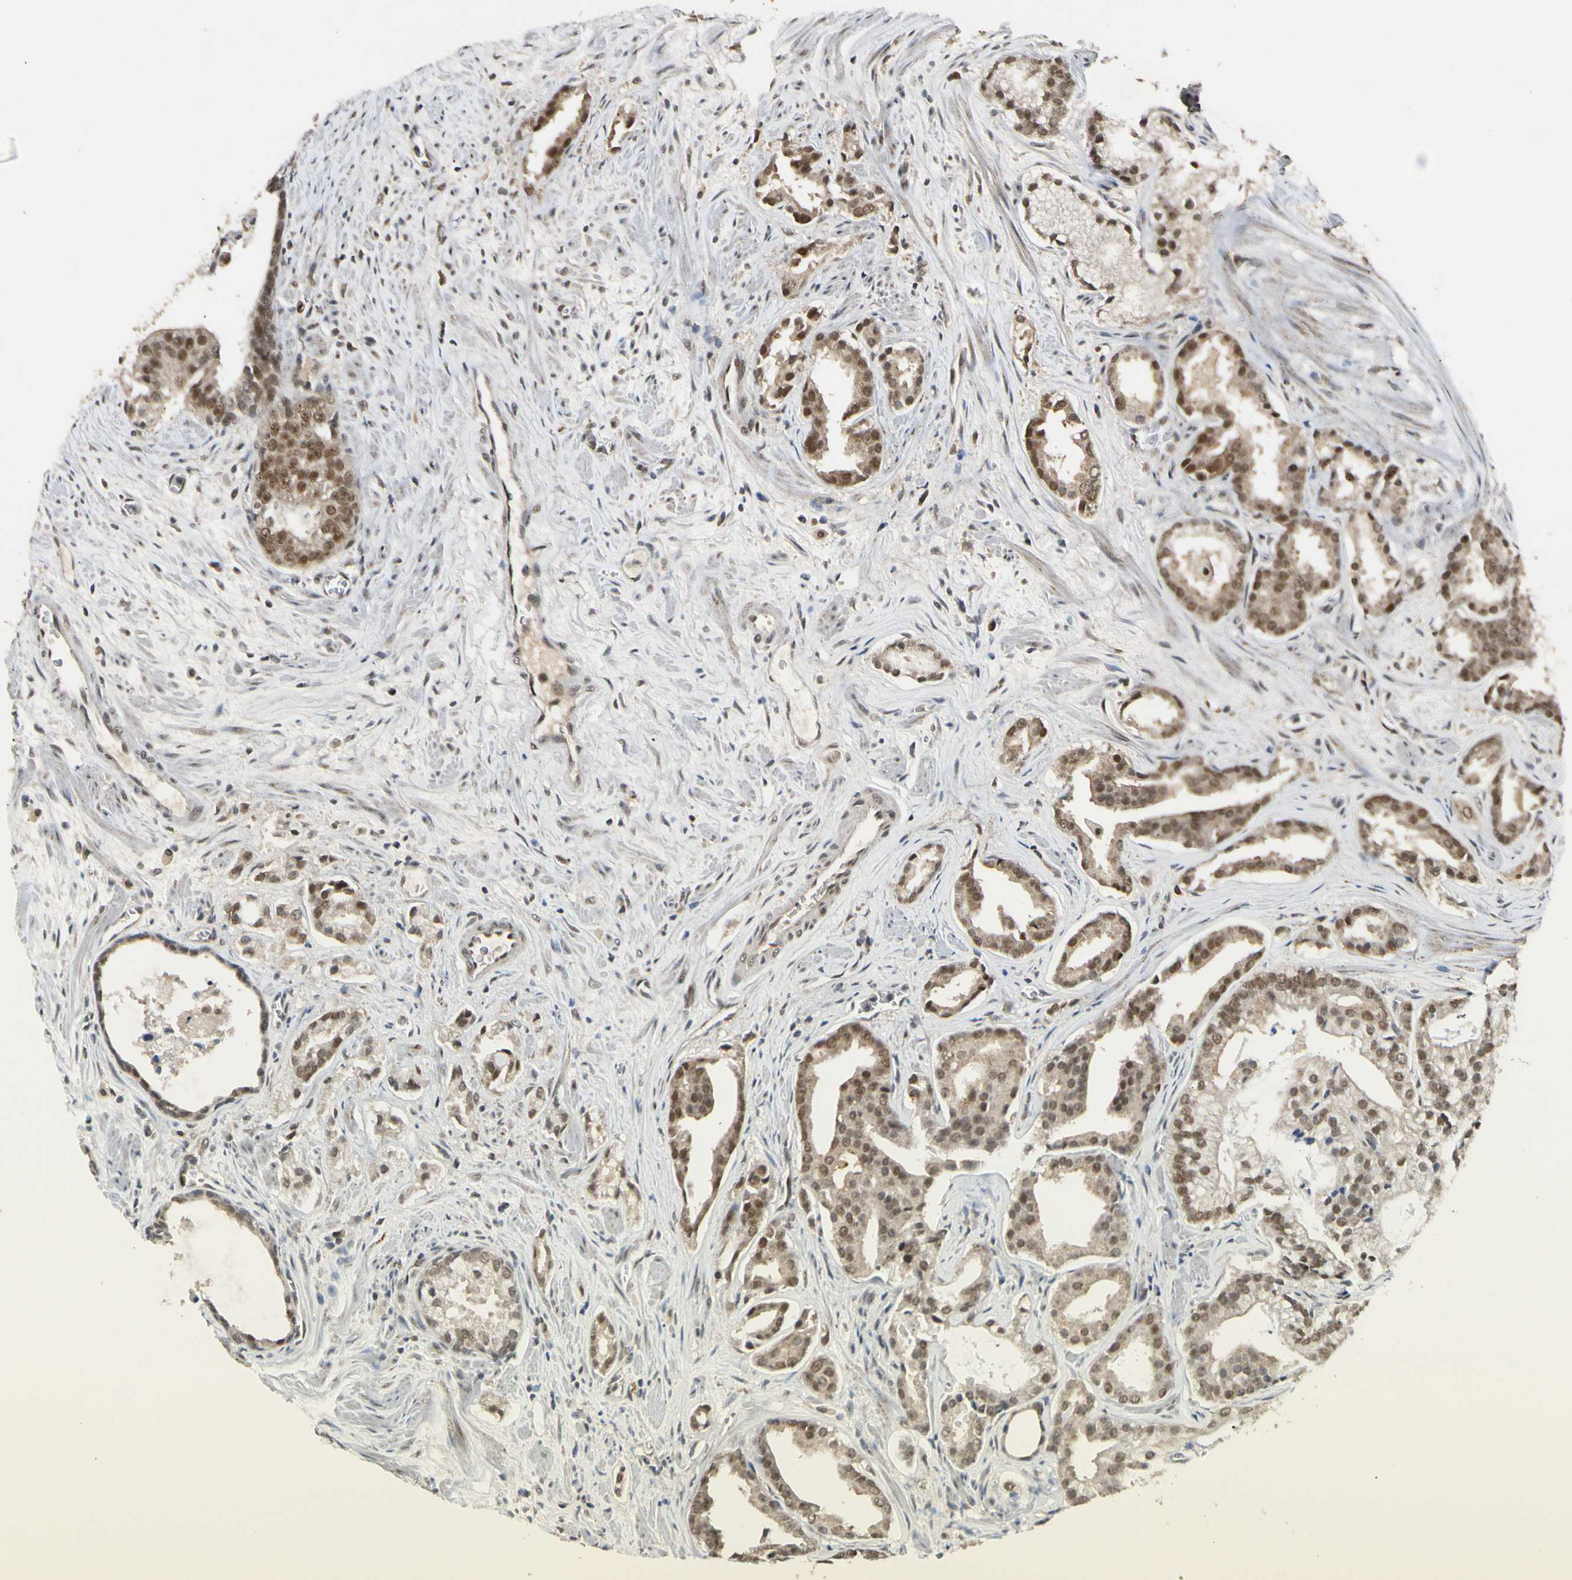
{"staining": {"intensity": "moderate", "quantity": ">75%", "location": "cytoplasmic/membranous,nuclear"}, "tissue": "prostate cancer", "cell_type": "Tumor cells", "image_type": "cancer", "snomed": [{"axis": "morphology", "description": "Adenocarcinoma, High grade"}, {"axis": "topography", "description": "Prostate"}], "caption": "High-magnification brightfield microscopy of adenocarcinoma (high-grade) (prostate) stained with DAB (brown) and counterstained with hematoxylin (blue). tumor cells exhibit moderate cytoplasmic/membranous and nuclear positivity is present in approximately>75% of cells. Using DAB (3,3'-diaminobenzidine) (brown) and hematoxylin (blue) stains, captured at high magnification using brightfield microscopy.", "gene": "ZNF135", "patient": {"sex": "male", "age": 67}}